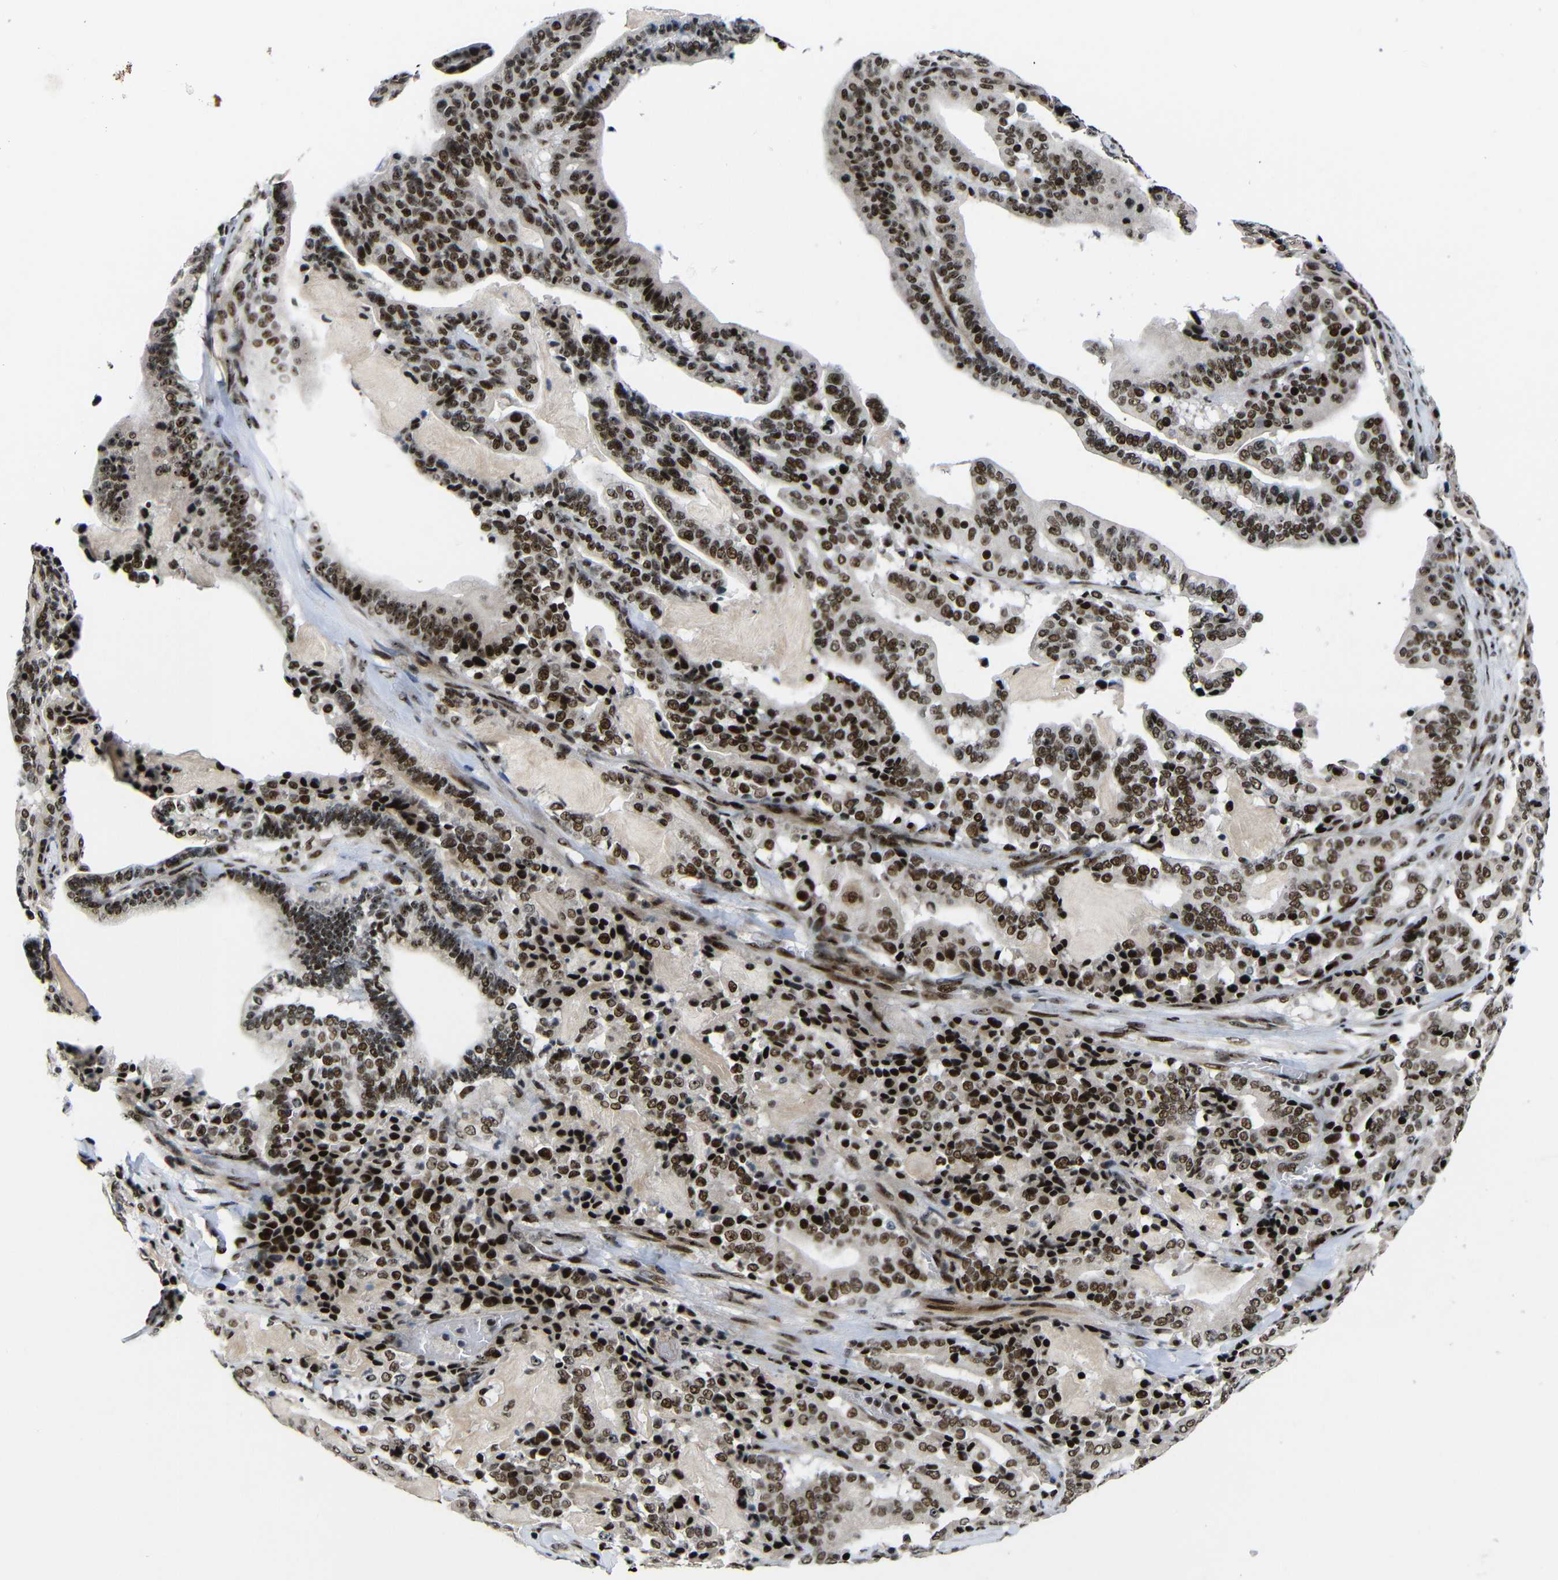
{"staining": {"intensity": "strong", "quantity": ">75%", "location": "nuclear"}, "tissue": "pancreatic cancer", "cell_type": "Tumor cells", "image_type": "cancer", "snomed": [{"axis": "morphology", "description": "Adenocarcinoma, NOS"}, {"axis": "topography", "description": "Pancreas"}], "caption": "Immunohistochemical staining of human pancreatic adenocarcinoma exhibits strong nuclear protein staining in approximately >75% of tumor cells.", "gene": "SETDB2", "patient": {"sex": "male", "age": 63}}